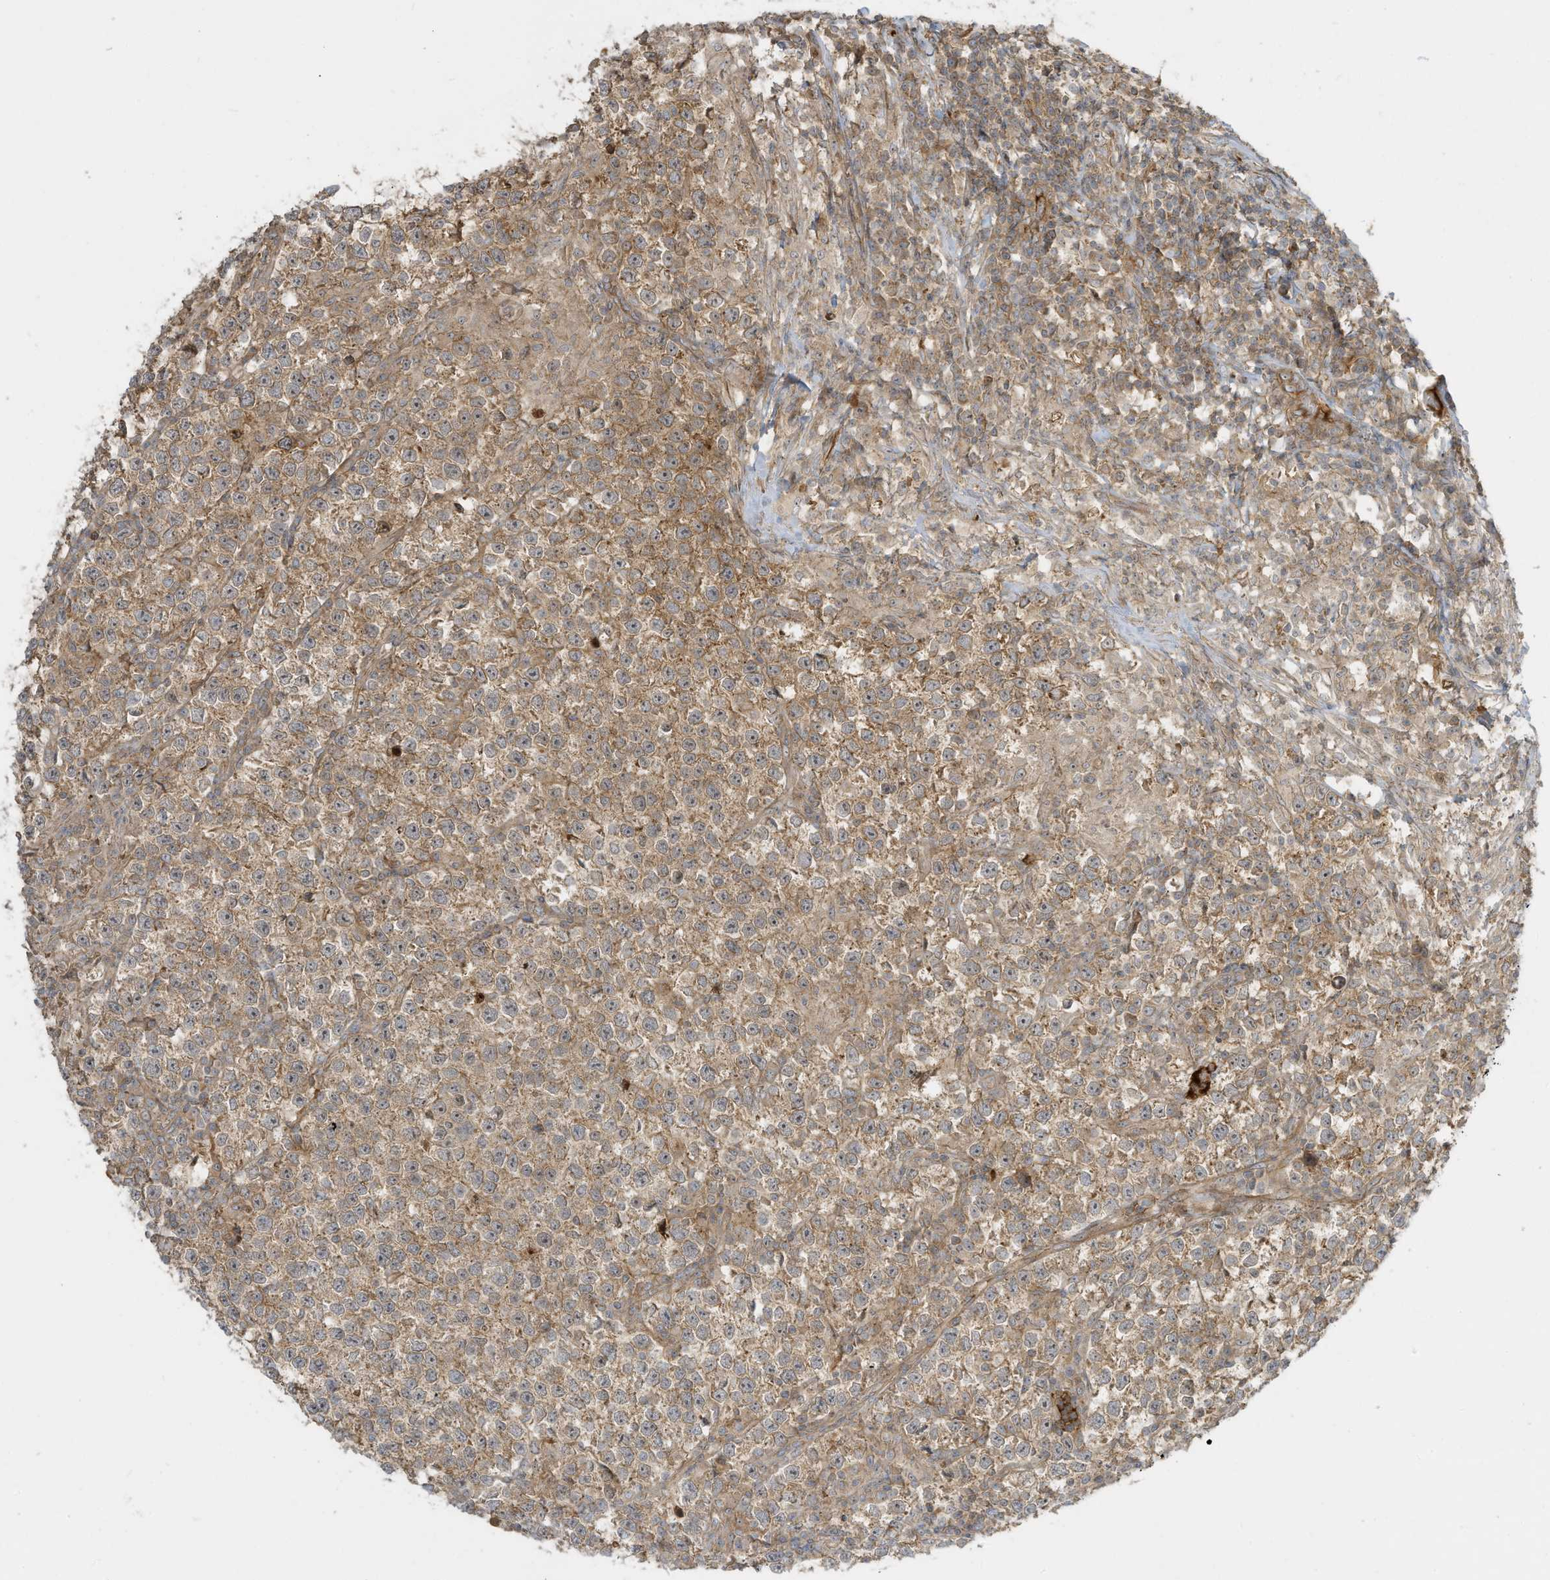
{"staining": {"intensity": "moderate", "quantity": ">75%", "location": "cytoplasmic/membranous"}, "tissue": "testis cancer", "cell_type": "Tumor cells", "image_type": "cancer", "snomed": [{"axis": "morphology", "description": "Normal tissue, NOS"}, {"axis": "morphology", "description": "Seminoma, NOS"}, {"axis": "topography", "description": "Testis"}], "caption": "The image displays staining of testis seminoma, revealing moderate cytoplasmic/membranous protein positivity (brown color) within tumor cells.", "gene": "ENTR1", "patient": {"sex": "male", "age": 43}}